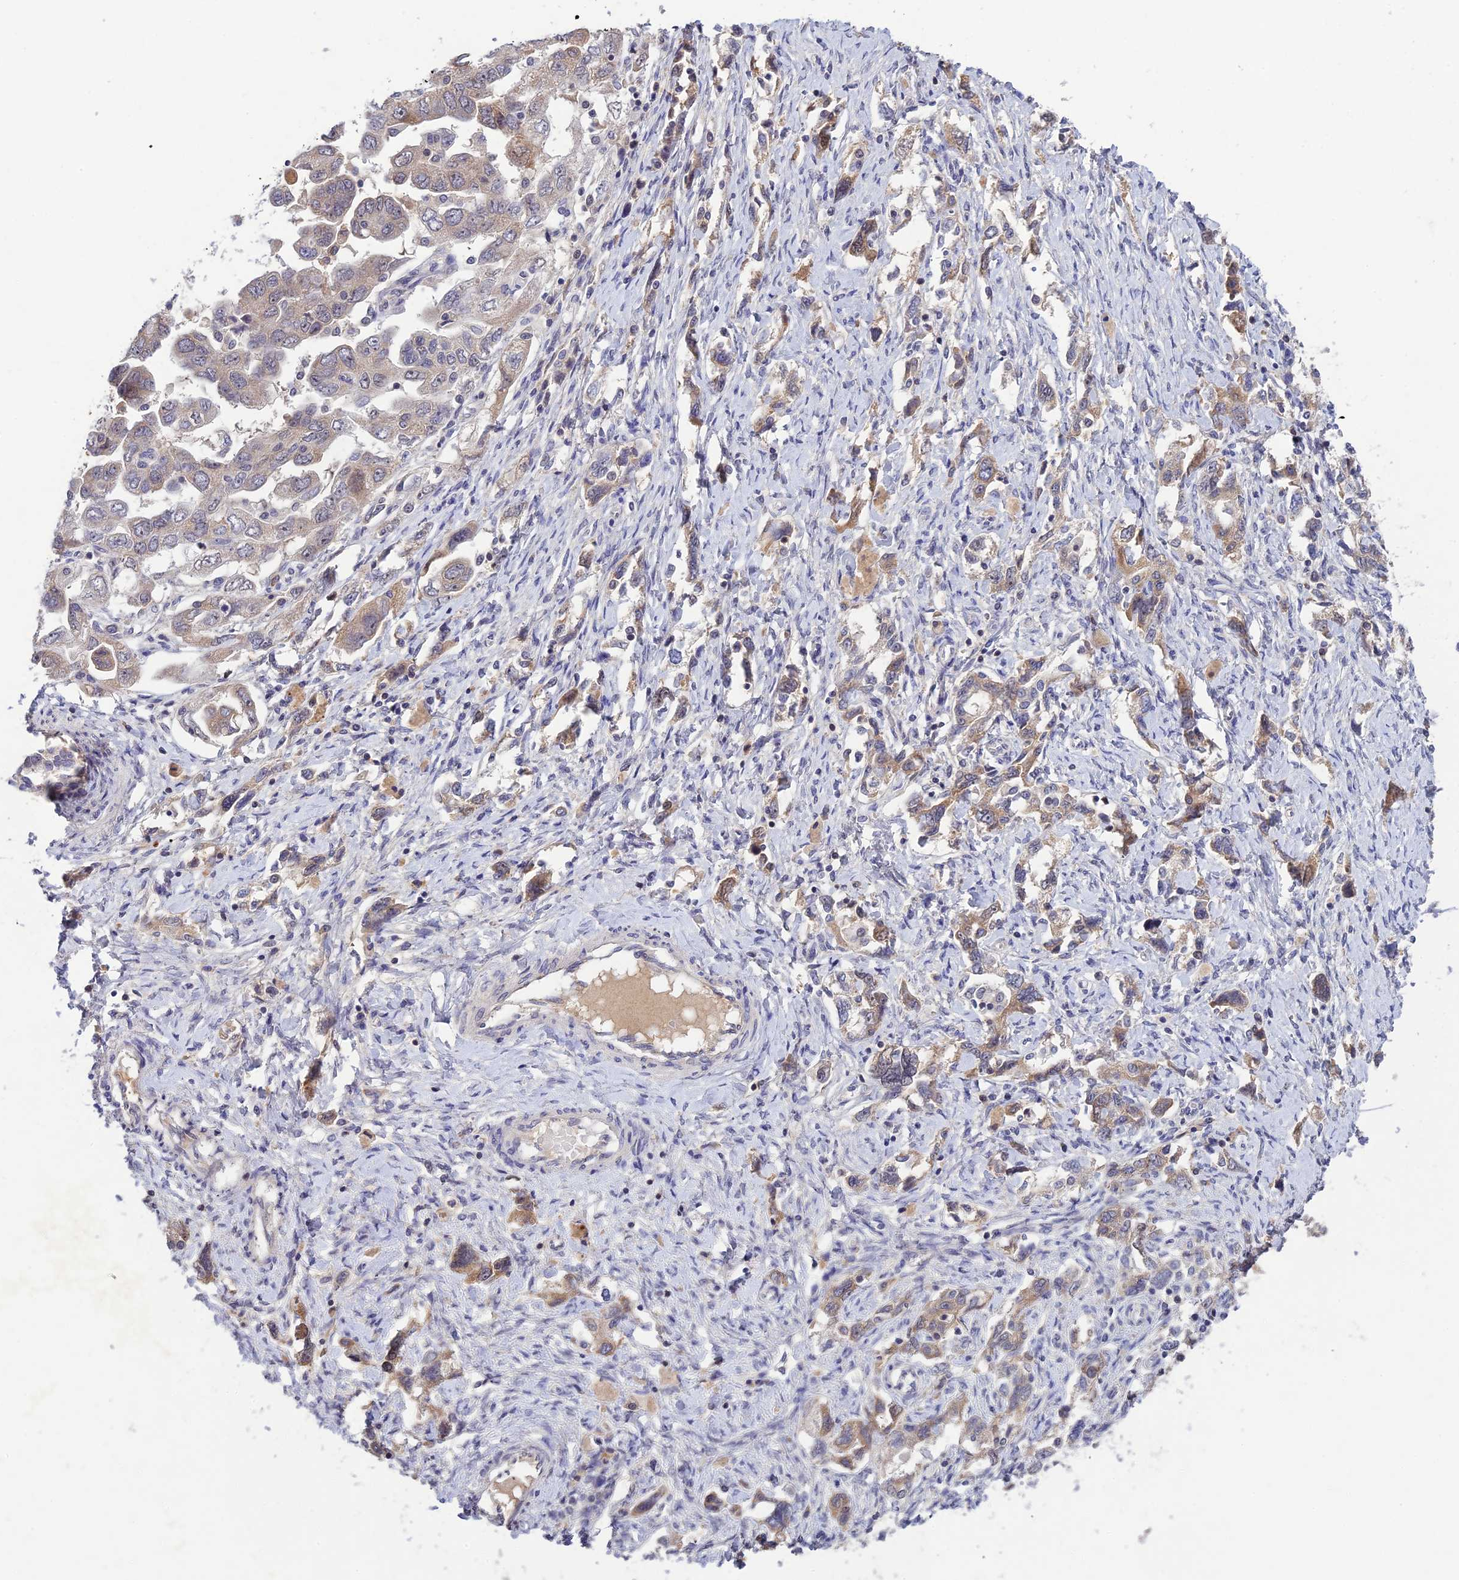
{"staining": {"intensity": "weak", "quantity": "<25%", "location": "cytoplasmic/membranous"}, "tissue": "ovarian cancer", "cell_type": "Tumor cells", "image_type": "cancer", "snomed": [{"axis": "morphology", "description": "Carcinoma, NOS"}, {"axis": "morphology", "description": "Cystadenocarcinoma, serous, NOS"}, {"axis": "topography", "description": "Ovary"}], "caption": "The micrograph reveals no significant expression in tumor cells of ovarian carcinoma.", "gene": "CHST5", "patient": {"sex": "female", "age": 69}}